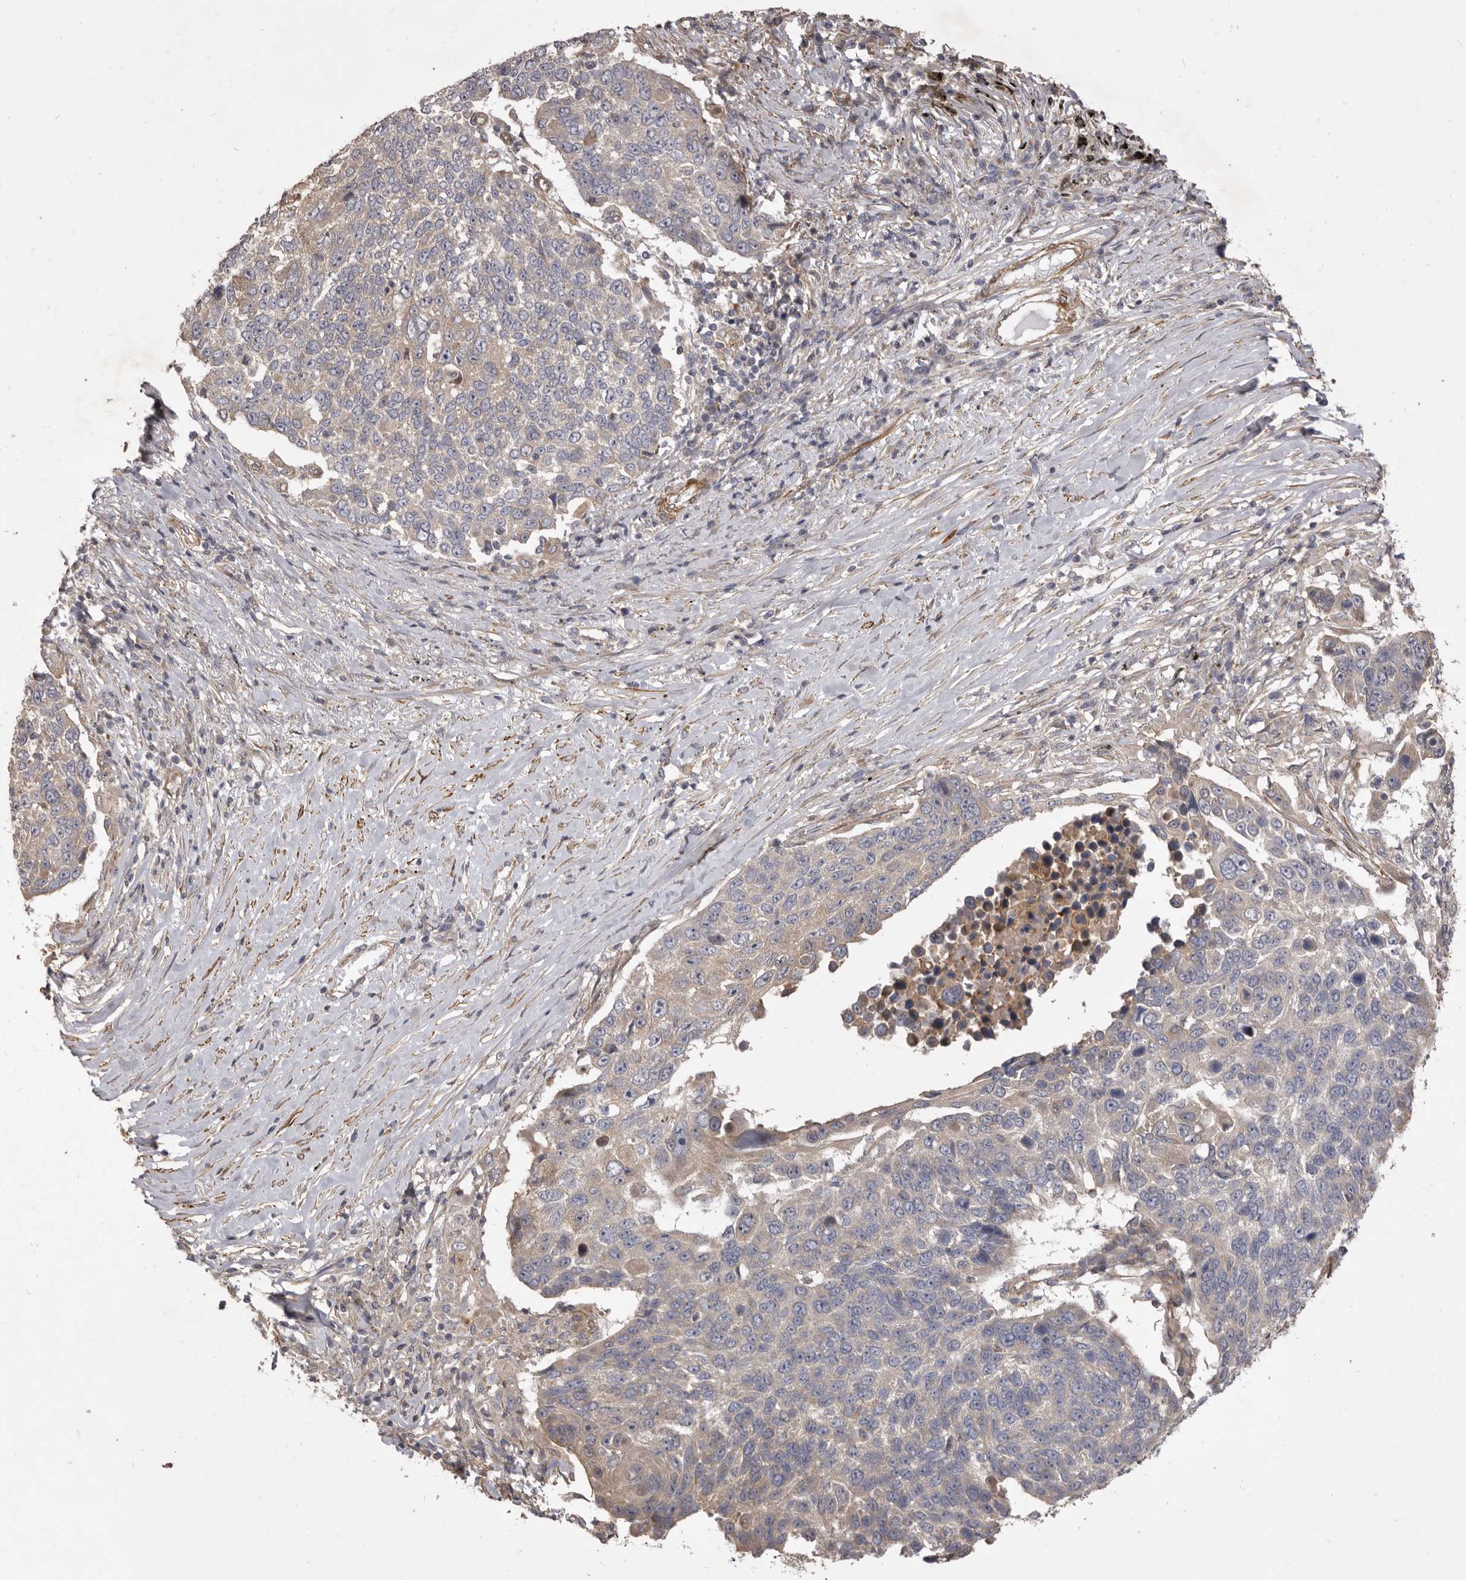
{"staining": {"intensity": "negative", "quantity": "none", "location": "none"}, "tissue": "lung cancer", "cell_type": "Tumor cells", "image_type": "cancer", "snomed": [{"axis": "morphology", "description": "Squamous cell carcinoma, NOS"}, {"axis": "topography", "description": "Lung"}], "caption": "IHC histopathology image of lung squamous cell carcinoma stained for a protein (brown), which displays no positivity in tumor cells. The staining is performed using DAB (3,3'-diaminobenzidine) brown chromogen with nuclei counter-stained in using hematoxylin.", "gene": "VPS45", "patient": {"sex": "male", "age": 66}}